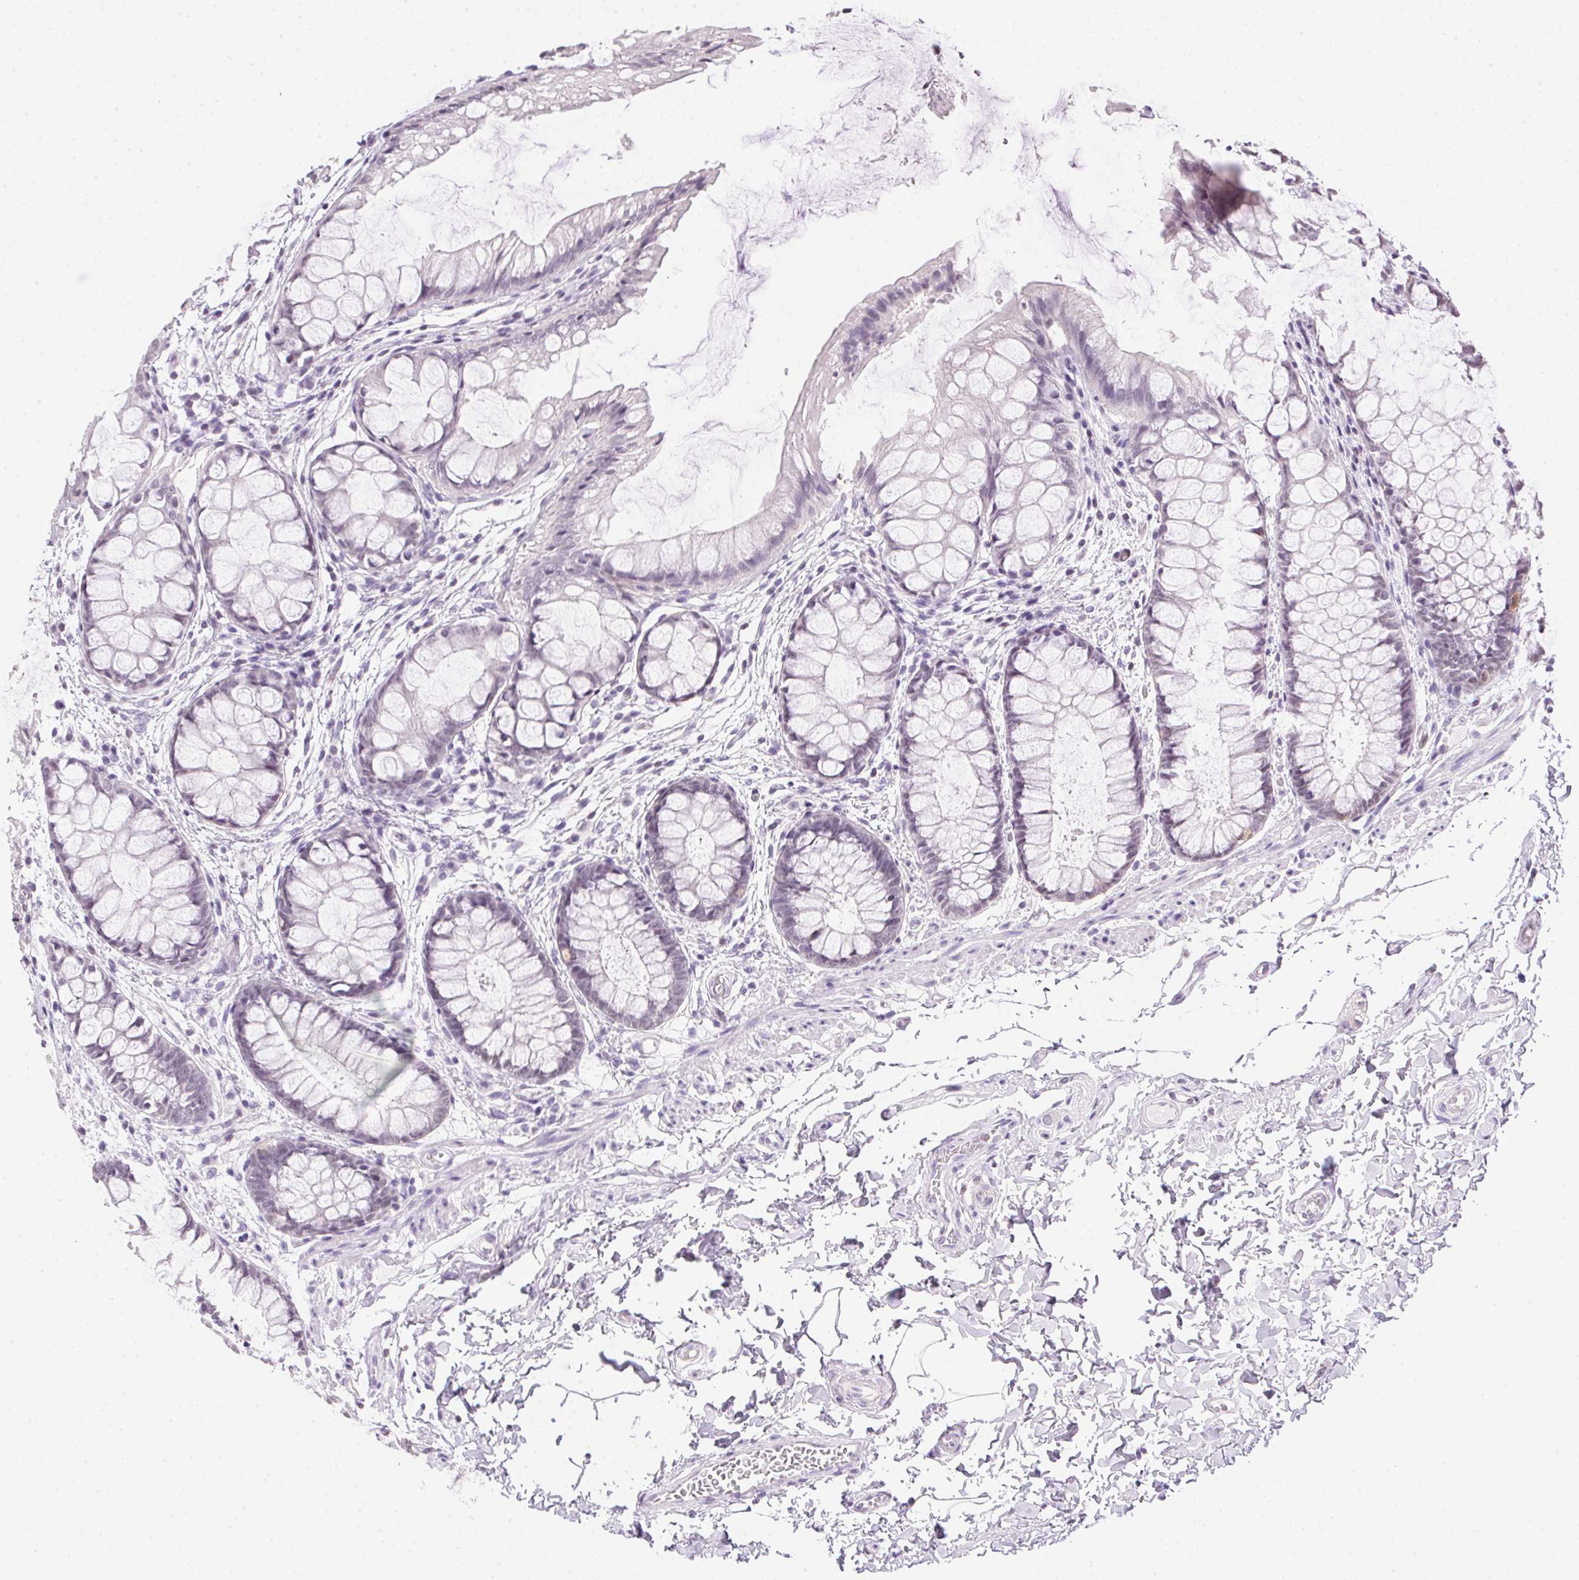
{"staining": {"intensity": "moderate", "quantity": "<25%", "location": "cytoplasmic/membranous"}, "tissue": "rectum", "cell_type": "Glandular cells", "image_type": "normal", "snomed": [{"axis": "morphology", "description": "Normal tissue, NOS"}, {"axis": "topography", "description": "Rectum"}], "caption": "An IHC histopathology image of unremarkable tissue is shown. Protein staining in brown highlights moderate cytoplasmic/membranous positivity in rectum within glandular cells. (brown staining indicates protein expression, while blue staining denotes nuclei).", "gene": "PRL", "patient": {"sex": "female", "age": 62}}